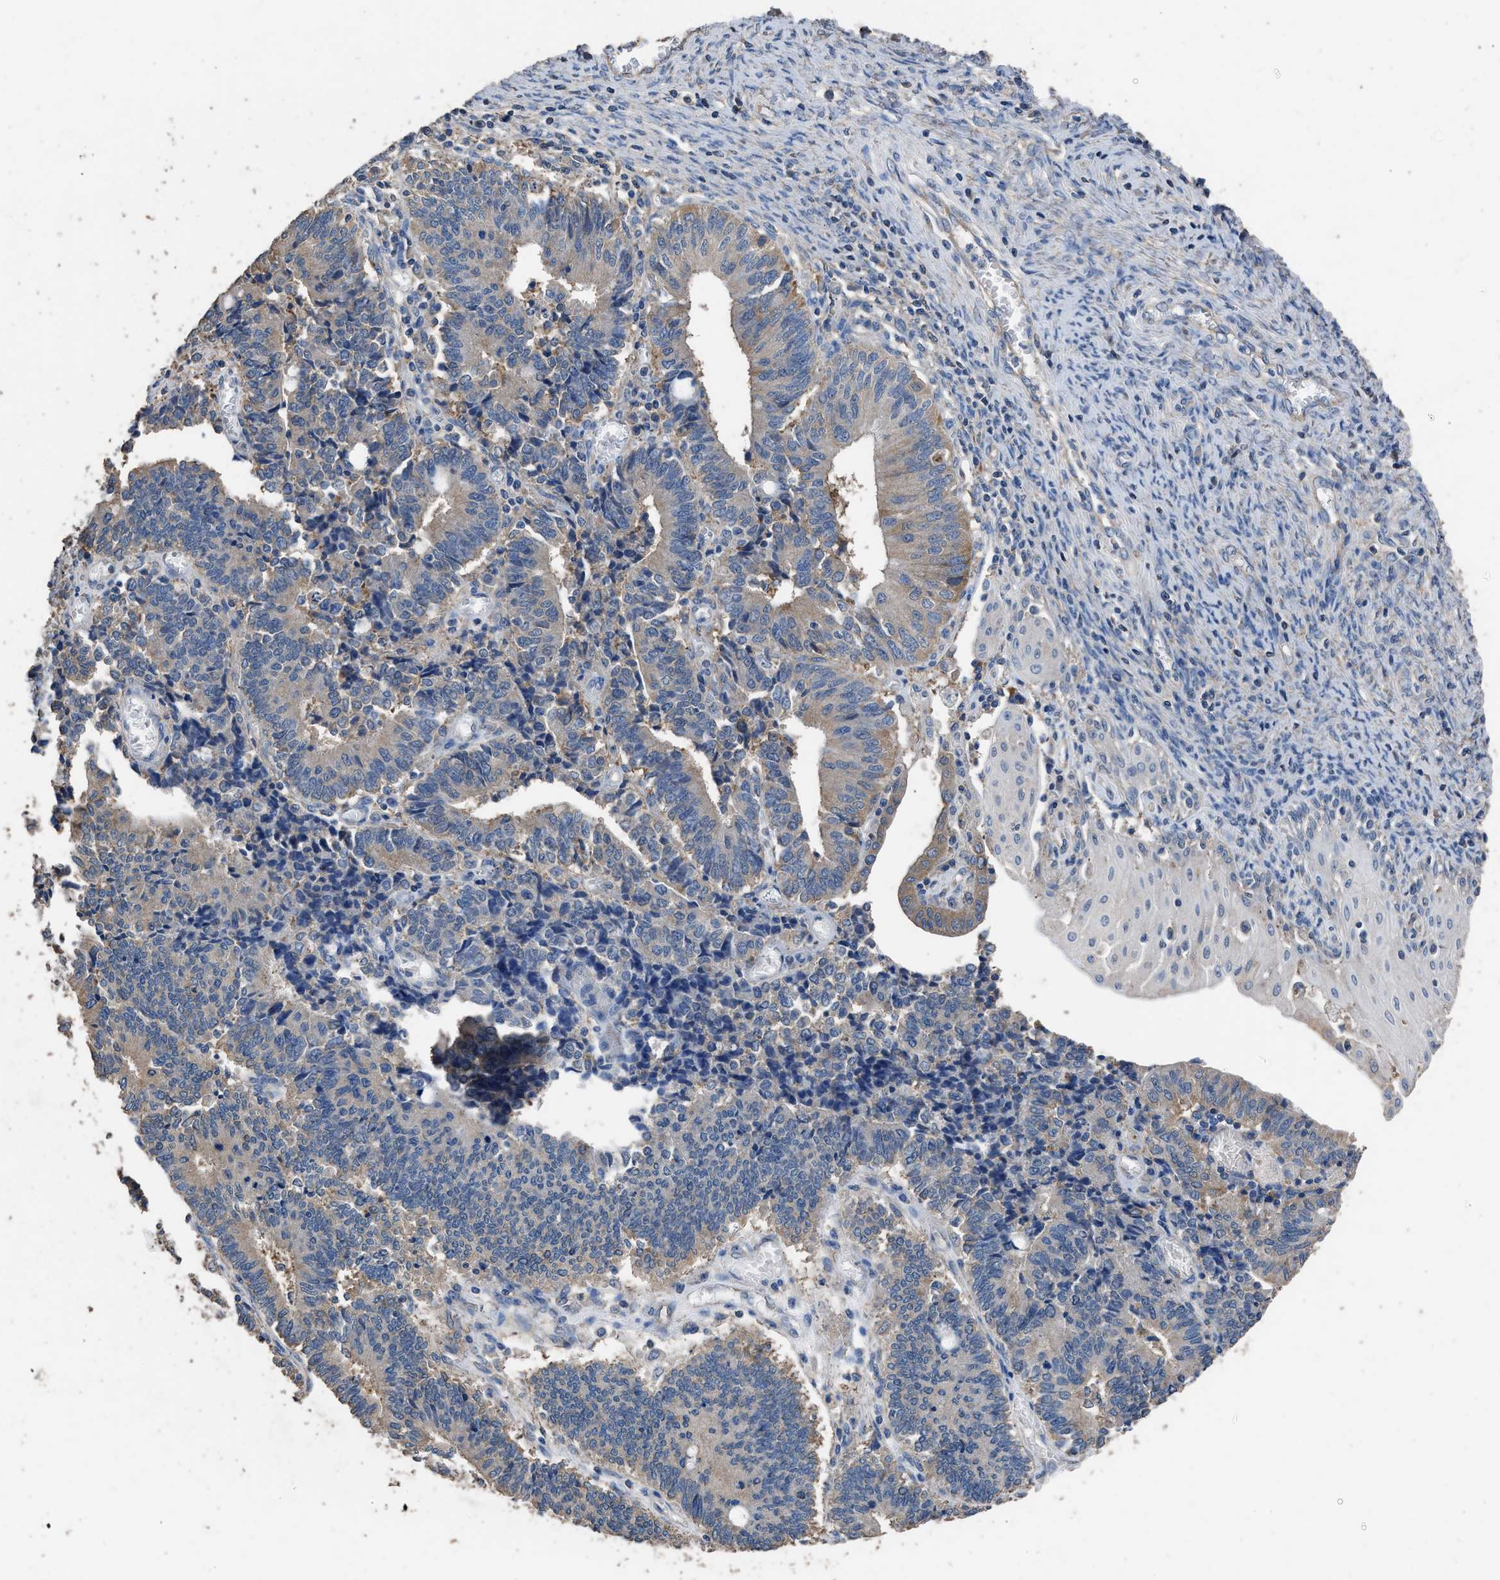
{"staining": {"intensity": "weak", "quantity": "<25%", "location": "cytoplasmic/membranous"}, "tissue": "cervical cancer", "cell_type": "Tumor cells", "image_type": "cancer", "snomed": [{"axis": "morphology", "description": "Adenocarcinoma, NOS"}, {"axis": "topography", "description": "Cervix"}], "caption": "IHC image of neoplastic tissue: human cervical cancer (adenocarcinoma) stained with DAB (3,3'-diaminobenzidine) exhibits no significant protein positivity in tumor cells.", "gene": "ITSN1", "patient": {"sex": "female", "age": 44}}